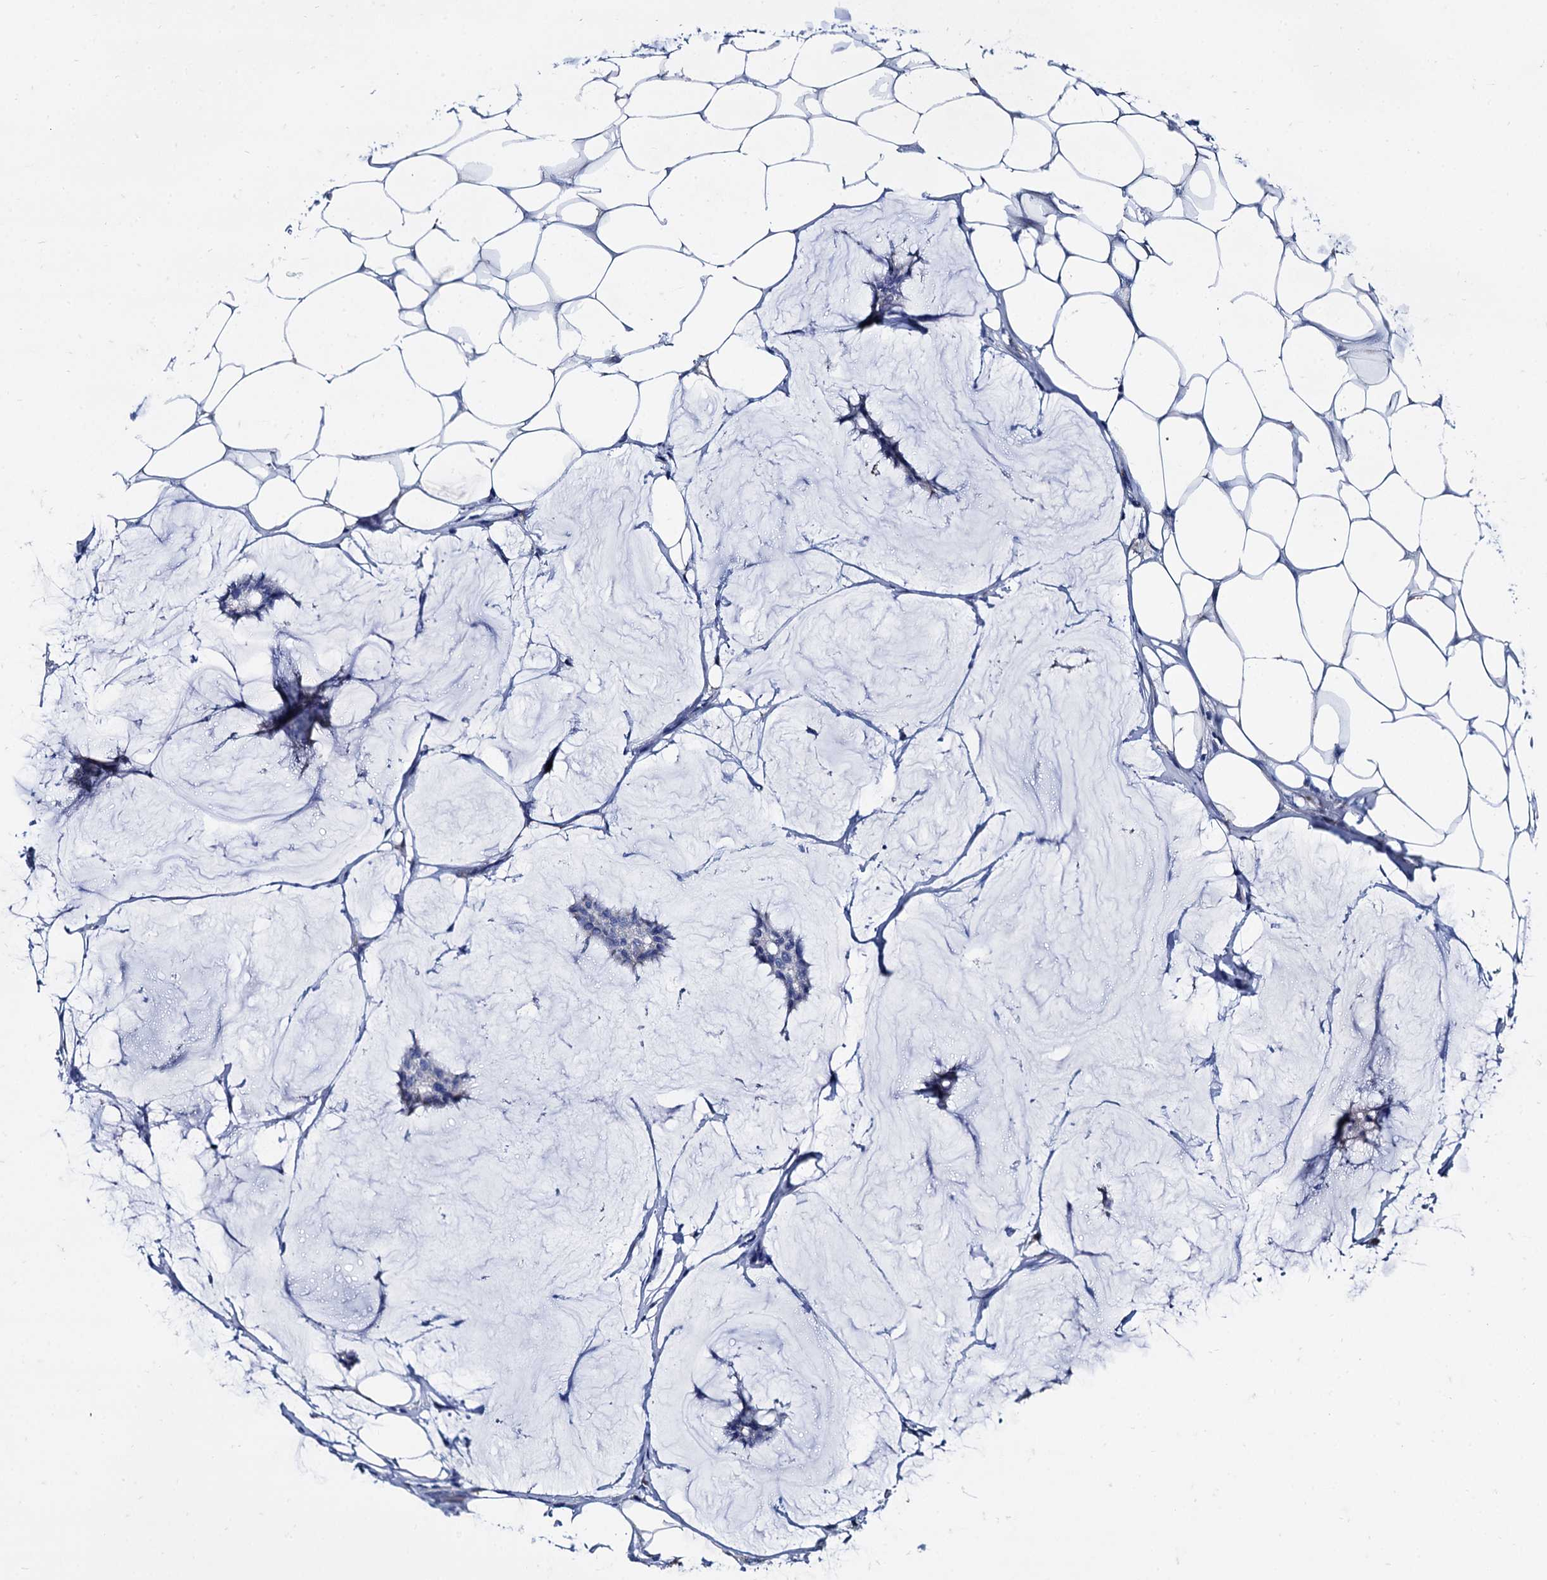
{"staining": {"intensity": "negative", "quantity": "none", "location": "none"}, "tissue": "breast cancer", "cell_type": "Tumor cells", "image_type": "cancer", "snomed": [{"axis": "morphology", "description": "Duct carcinoma"}, {"axis": "topography", "description": "Breast"}], "caption": "IHC of intraductal carcinoma (breast) displays no staining in tumor cells.", "gene": "FOXR2", "patient": {"sex": "female", "age": 93}}